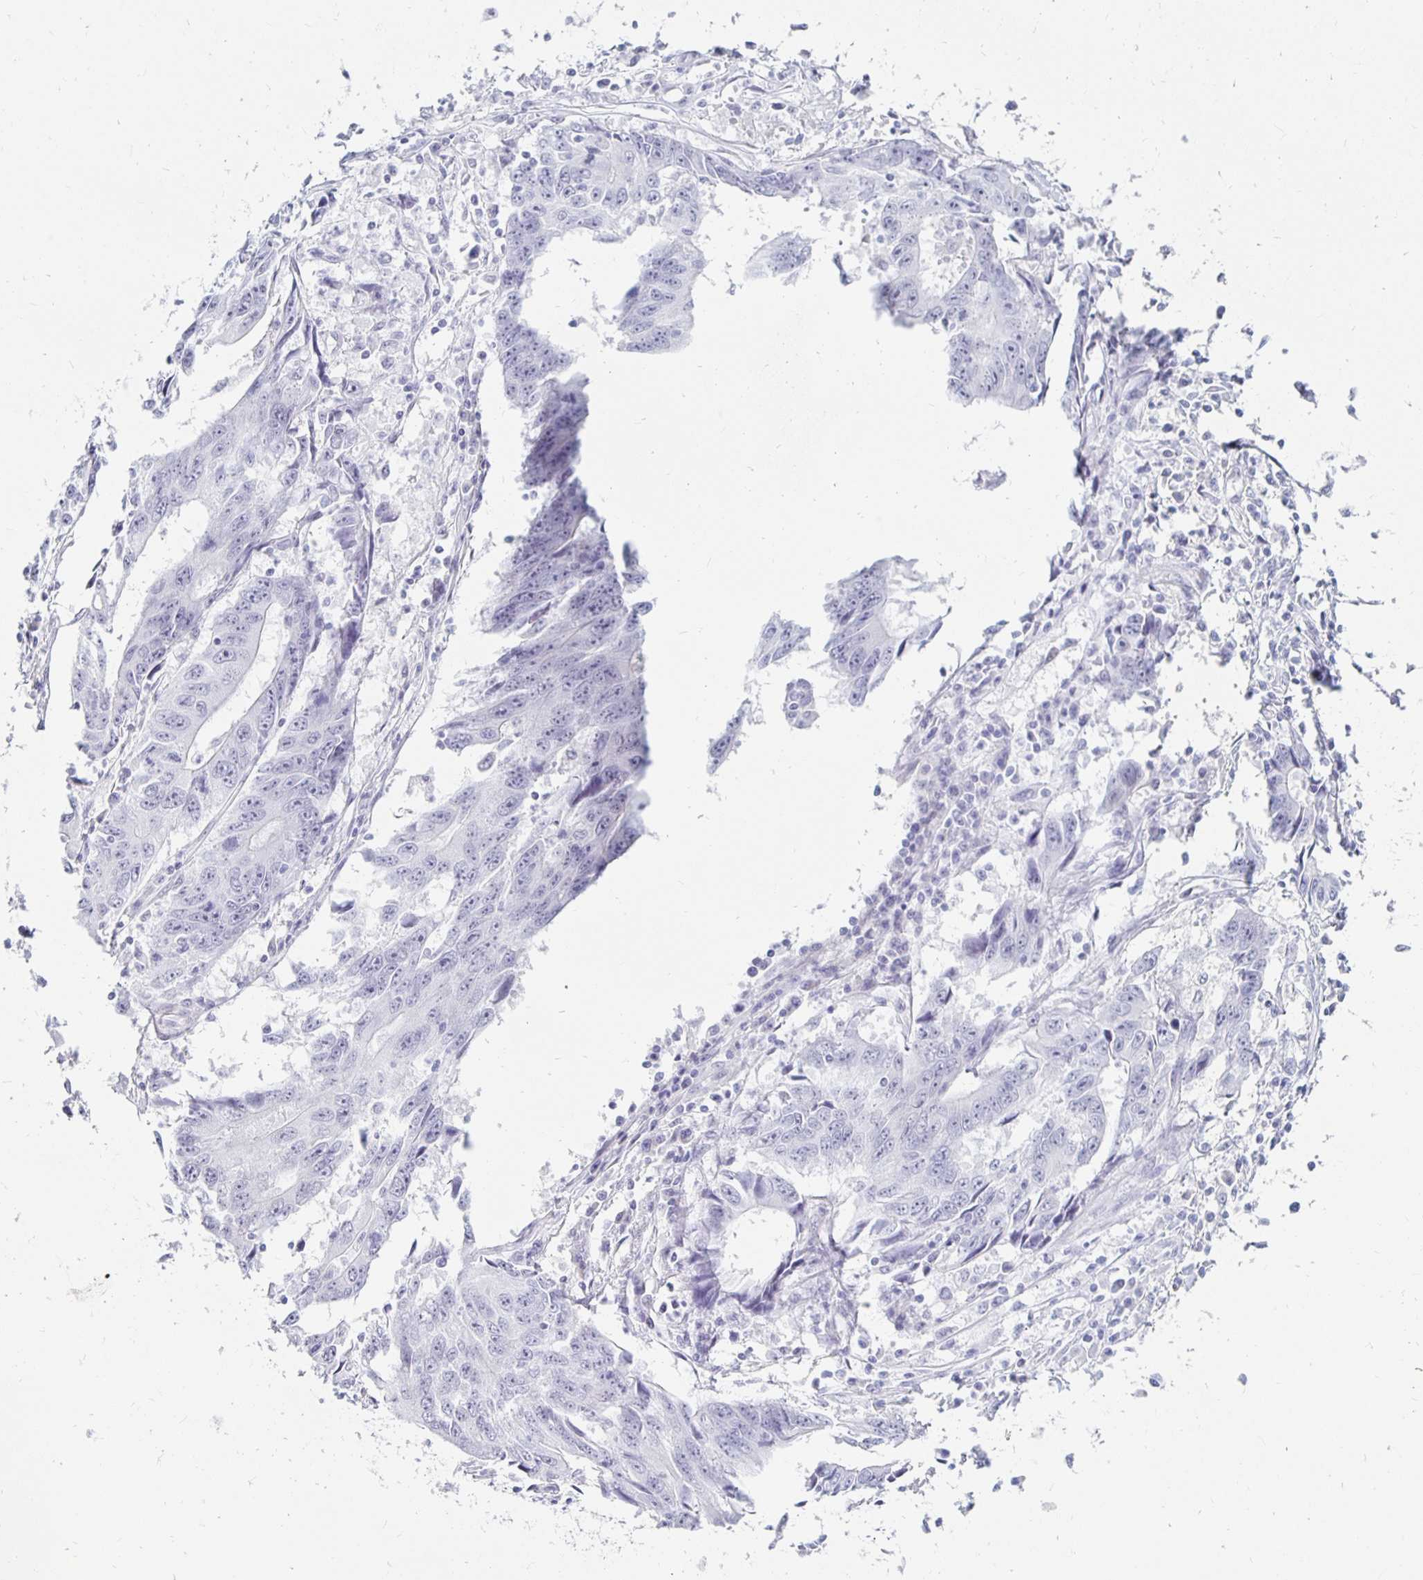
{"staining": {"intensity": "negative", "quantity": "none", "location": "none"}, "tissue": "liver cancer", "cell_type": "Tumor cells", "image_type": "cancer", "snomed": [{"axis": "morphology", "description": "Cholangiocarcinoma"}, {"axis": "topography", "description": "Liver"}], "caption": "Protein analysis of liver cancer shows no significant staining in tumor cells.", "gene": "KCNQ2", "patient": {"sex": "male", "age": 65}}